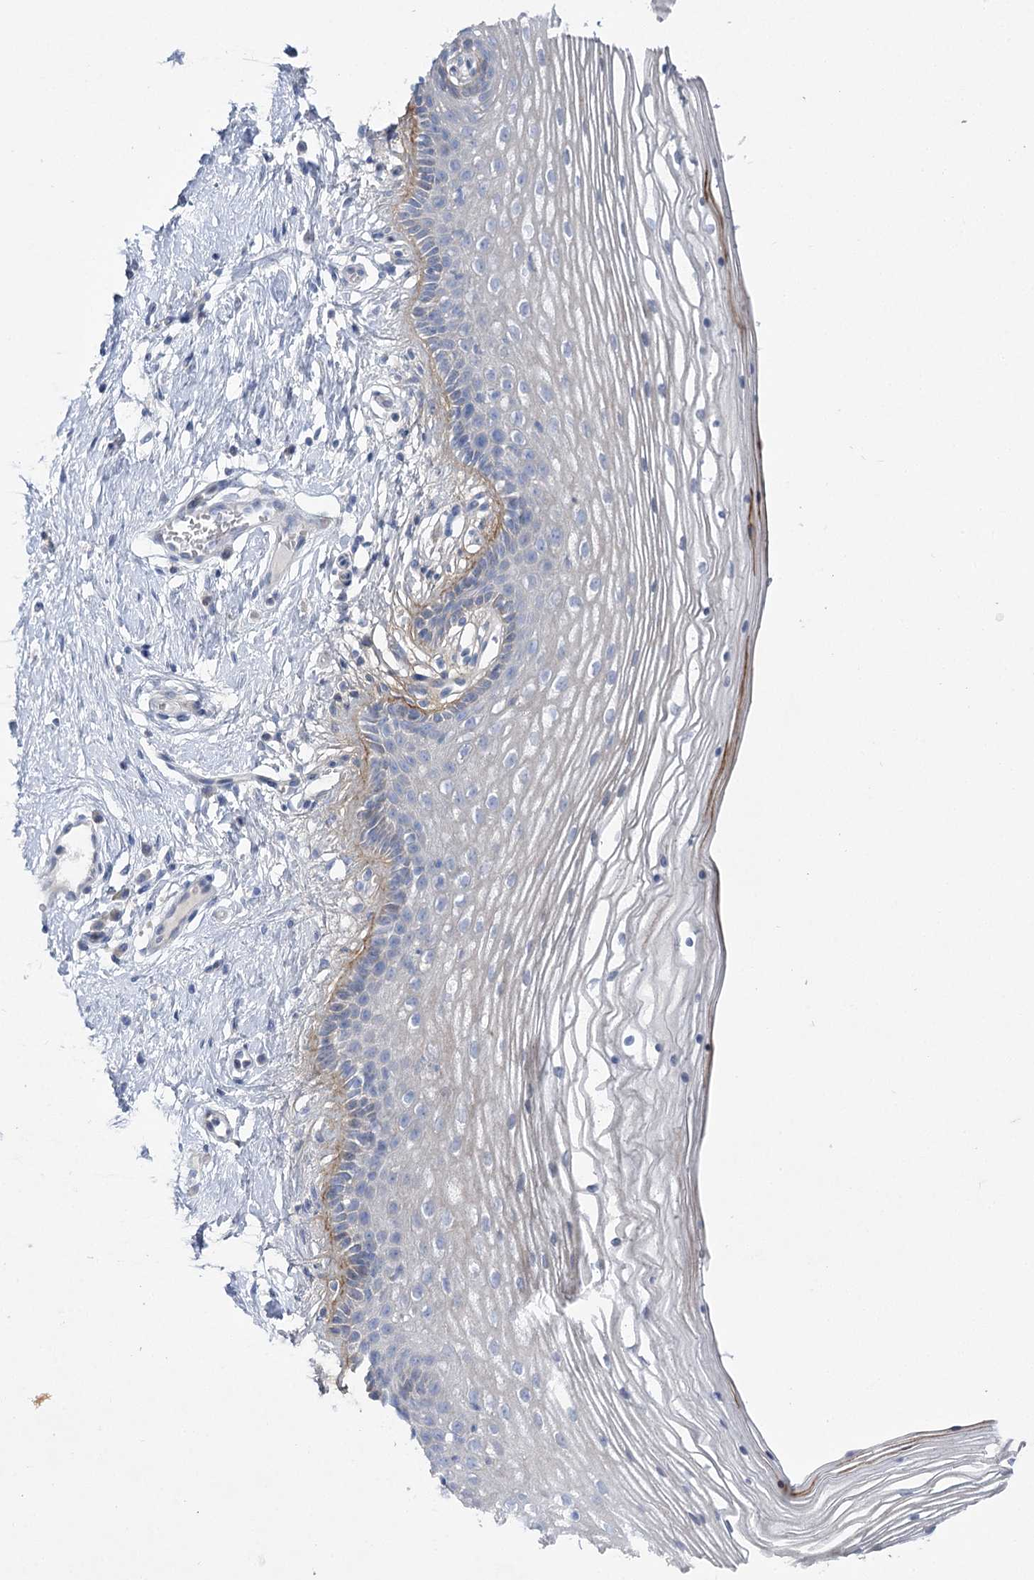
{"staining": {"intensity": "weak", "quantity": "<25%", "location": "cytoplasmic/membranous"}, "tissue": "vagina", "cell_type": "Squamous epithelial cells", "image_type": "normal", "snomed": [{"axis": "morphology", "description": "Normal tissue, NOS"}, {"axis": "topography", "description": "Vagina"}], "caption": "This is an immunohistochemistry histopathology image of benign vagina. There is no staining in squamous epithelial cells.", "gene": "NRAP", "patient": {"sex": "female", "age": 46}}